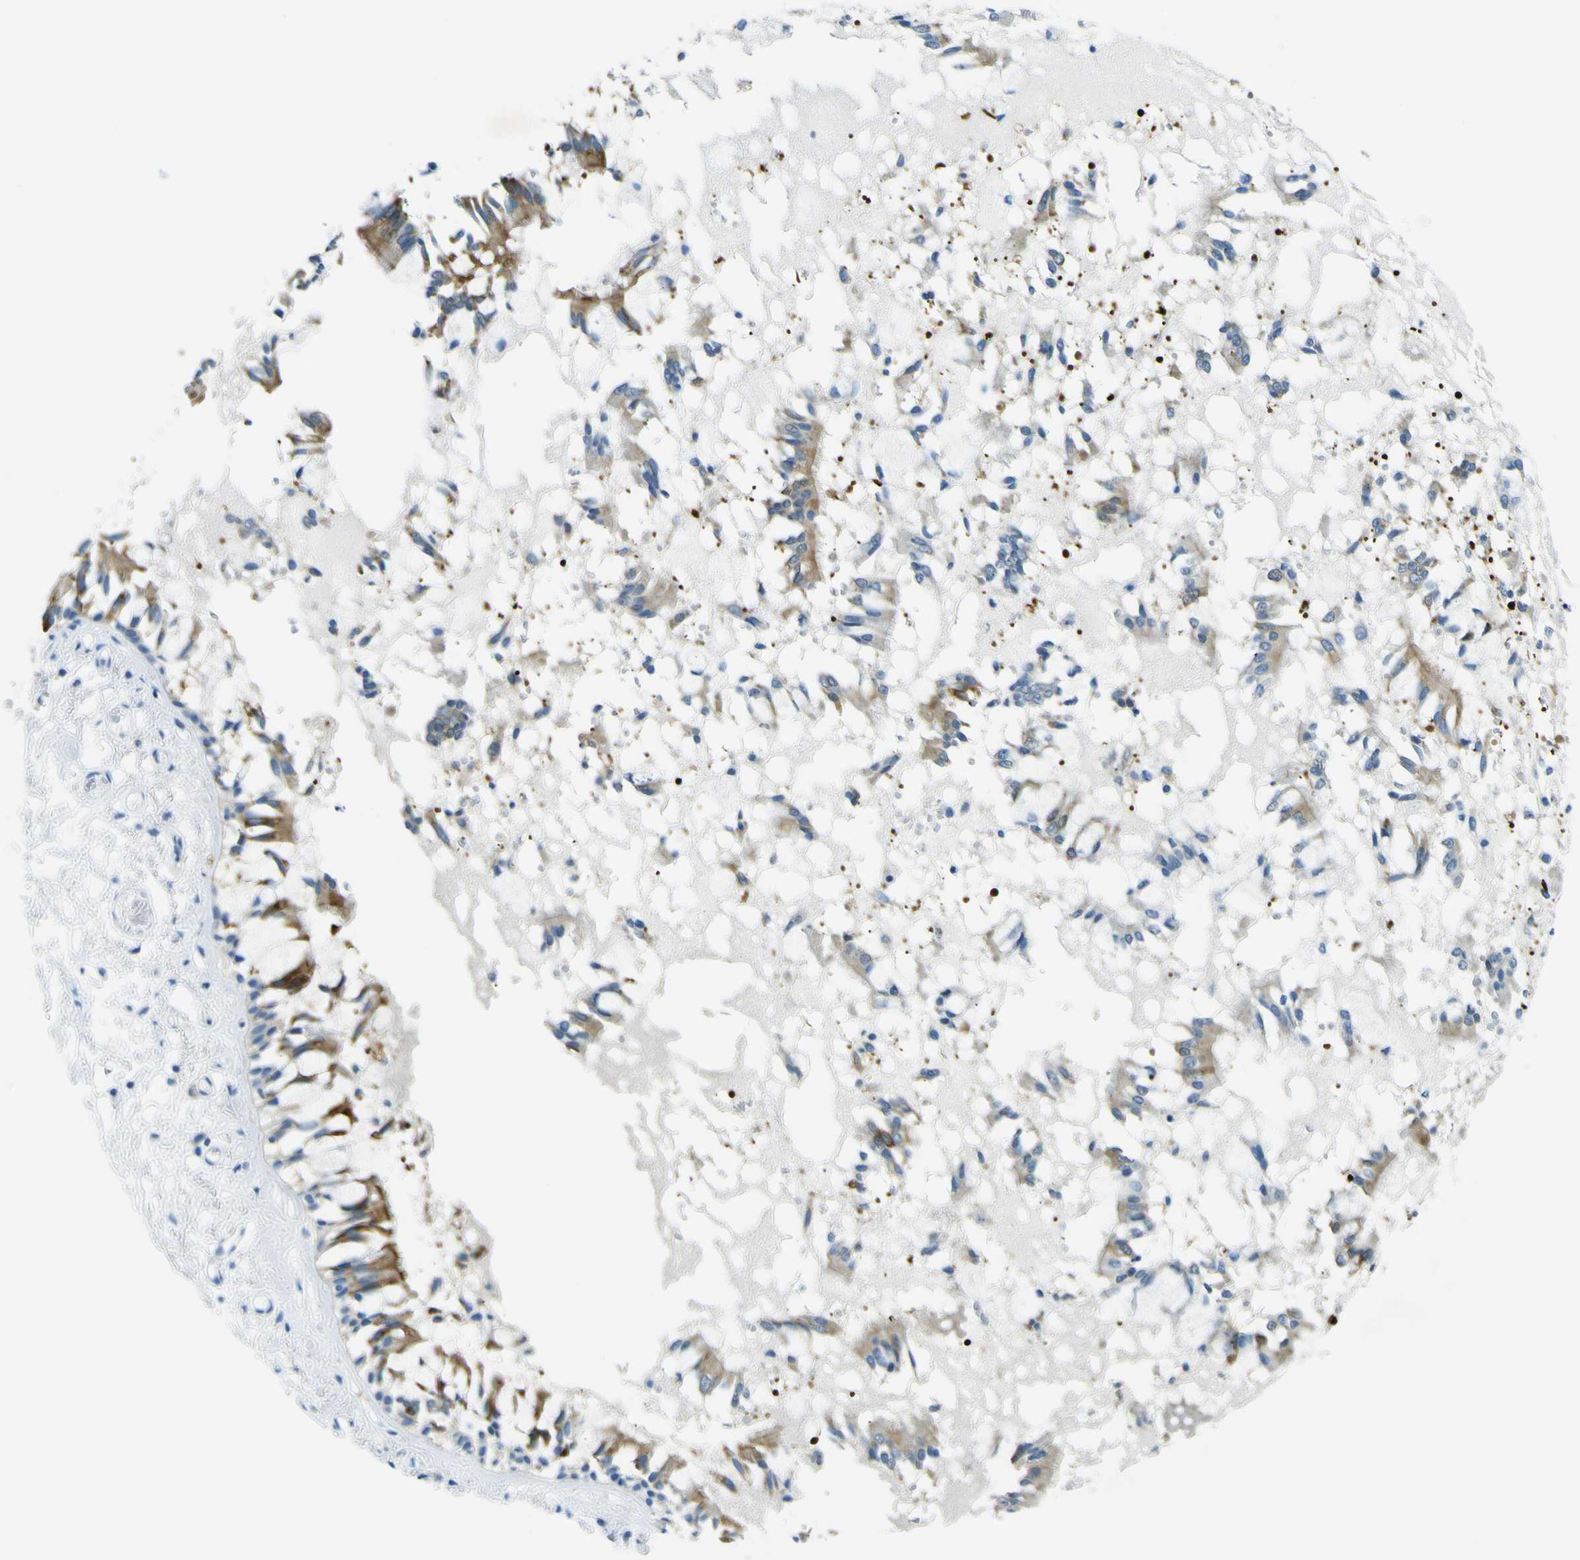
{"staining": {"intensity": "strong", "quantity": "25%-75%", "location": "cytoplasmic/membranous"}, "tissue": "bronchus", "cell_type": "Respiratory epithelial cells", "image_type": "normal", "snomed": [{"axis": "morphology", "description": "Normal tissue, NOS"}, {"axis": "morphology", "description": "Inflammation, NOS"}, {"axis": "topography", "description": "Cartilage tissue"}, {"axis": "topography", "description": "Lung"}], "caption": "This micrograph shows immunohistochemistry (IHC) staining of benign bronchus, with high strong cytoplasmic/membranous expression in about 25%-75% of respiratory epithelial cells.", "gene": "SORCS1", "patient": {"sex": "male", "age": 71}}